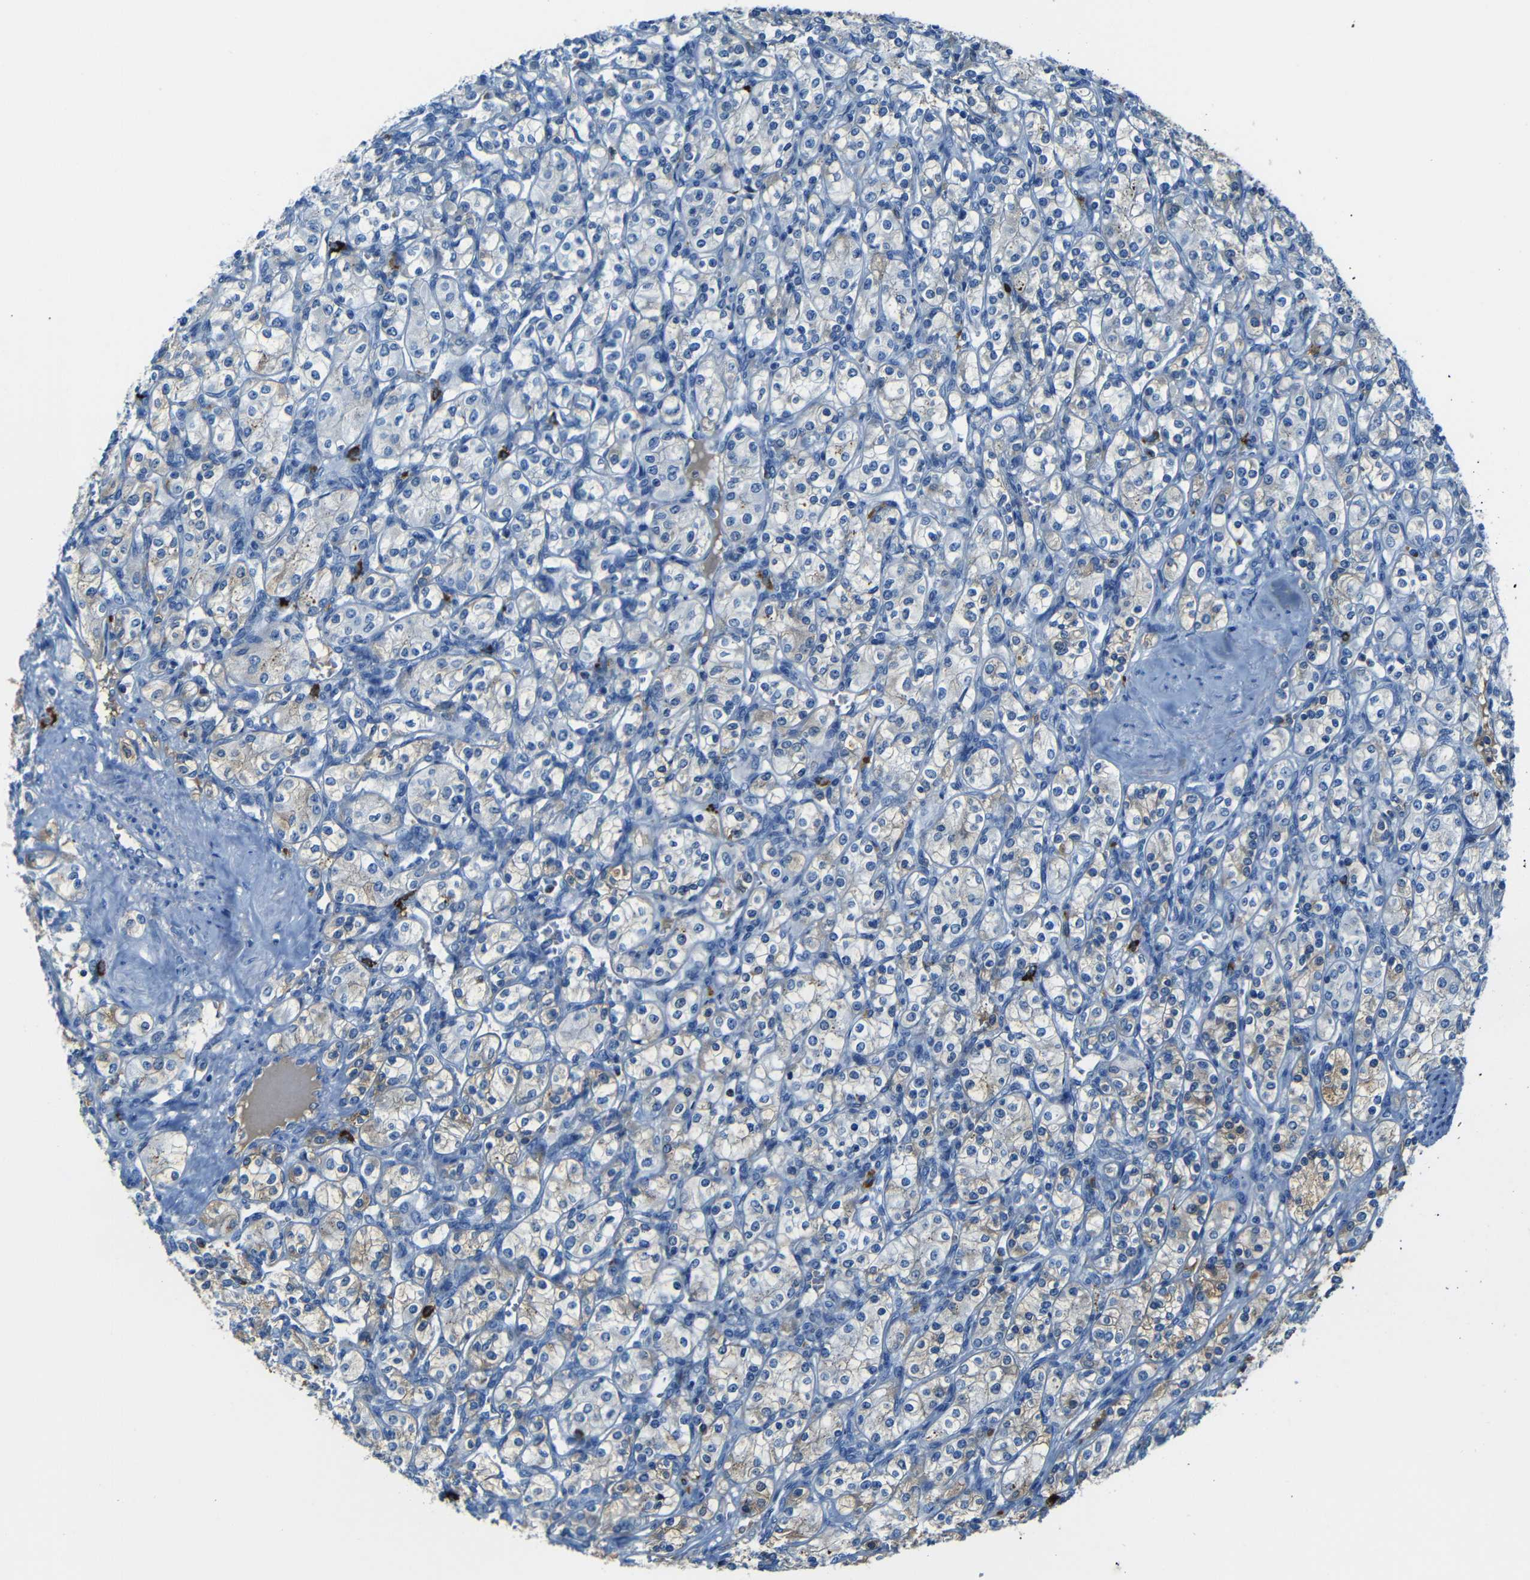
{"staining": {"intensity": "weak", "quantity": "<25%", "location": "cytoplasmic/membranous"}, "tissue": "renal cancer", "cell_type": "Tumor cells", "image_type": "cancer", "snomed": [{"axis": "morphology", "description": "Adenocarcinoma, NOS"}, {"axis": "topography", "description": "Kidney"}], "caption": "Histopathology image shows no protein staining in tumor cells of renal adenocarcinoma tissue.", "gene": "SERPINA1", "patient": {"sex": "male", "age": 77}}